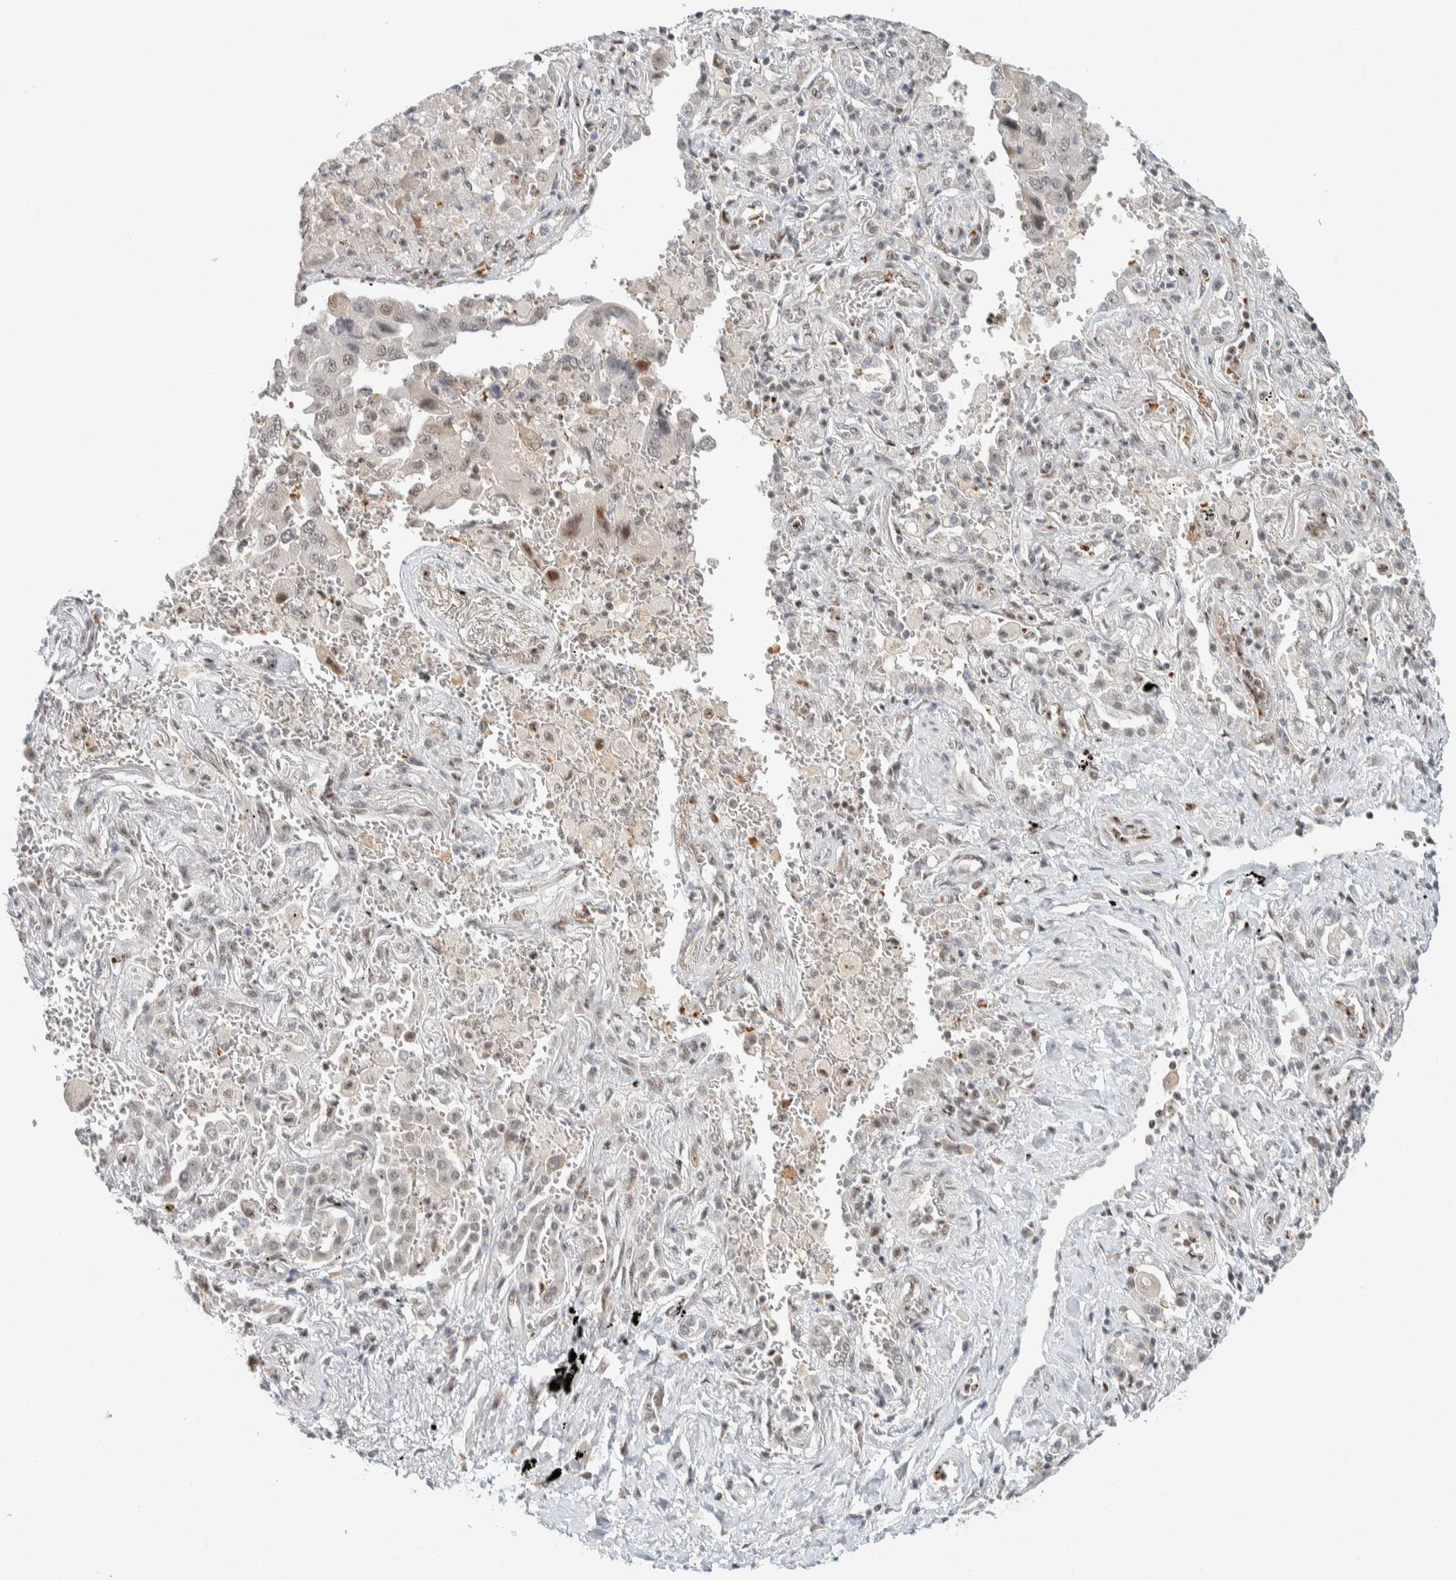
{"staining": {"intensity": "weak", "quantity": "<25%", "location": "nuclear"}, "tissue": "lung cancer", "cell_type": "Tumor cells", "image_type": "cancer", "snomed": [{"axis": "morphology", "description": "Adenocarcinoma, NOS"}, {"axis": "topography", "description": "Lung"}], "caption": "Immunohistochemistry (IHC) of lung adenocarcinoma shows no staining in tumor cells.", "gene": "ZBTB2", "patient": {"sex": "female", "age": 65}}